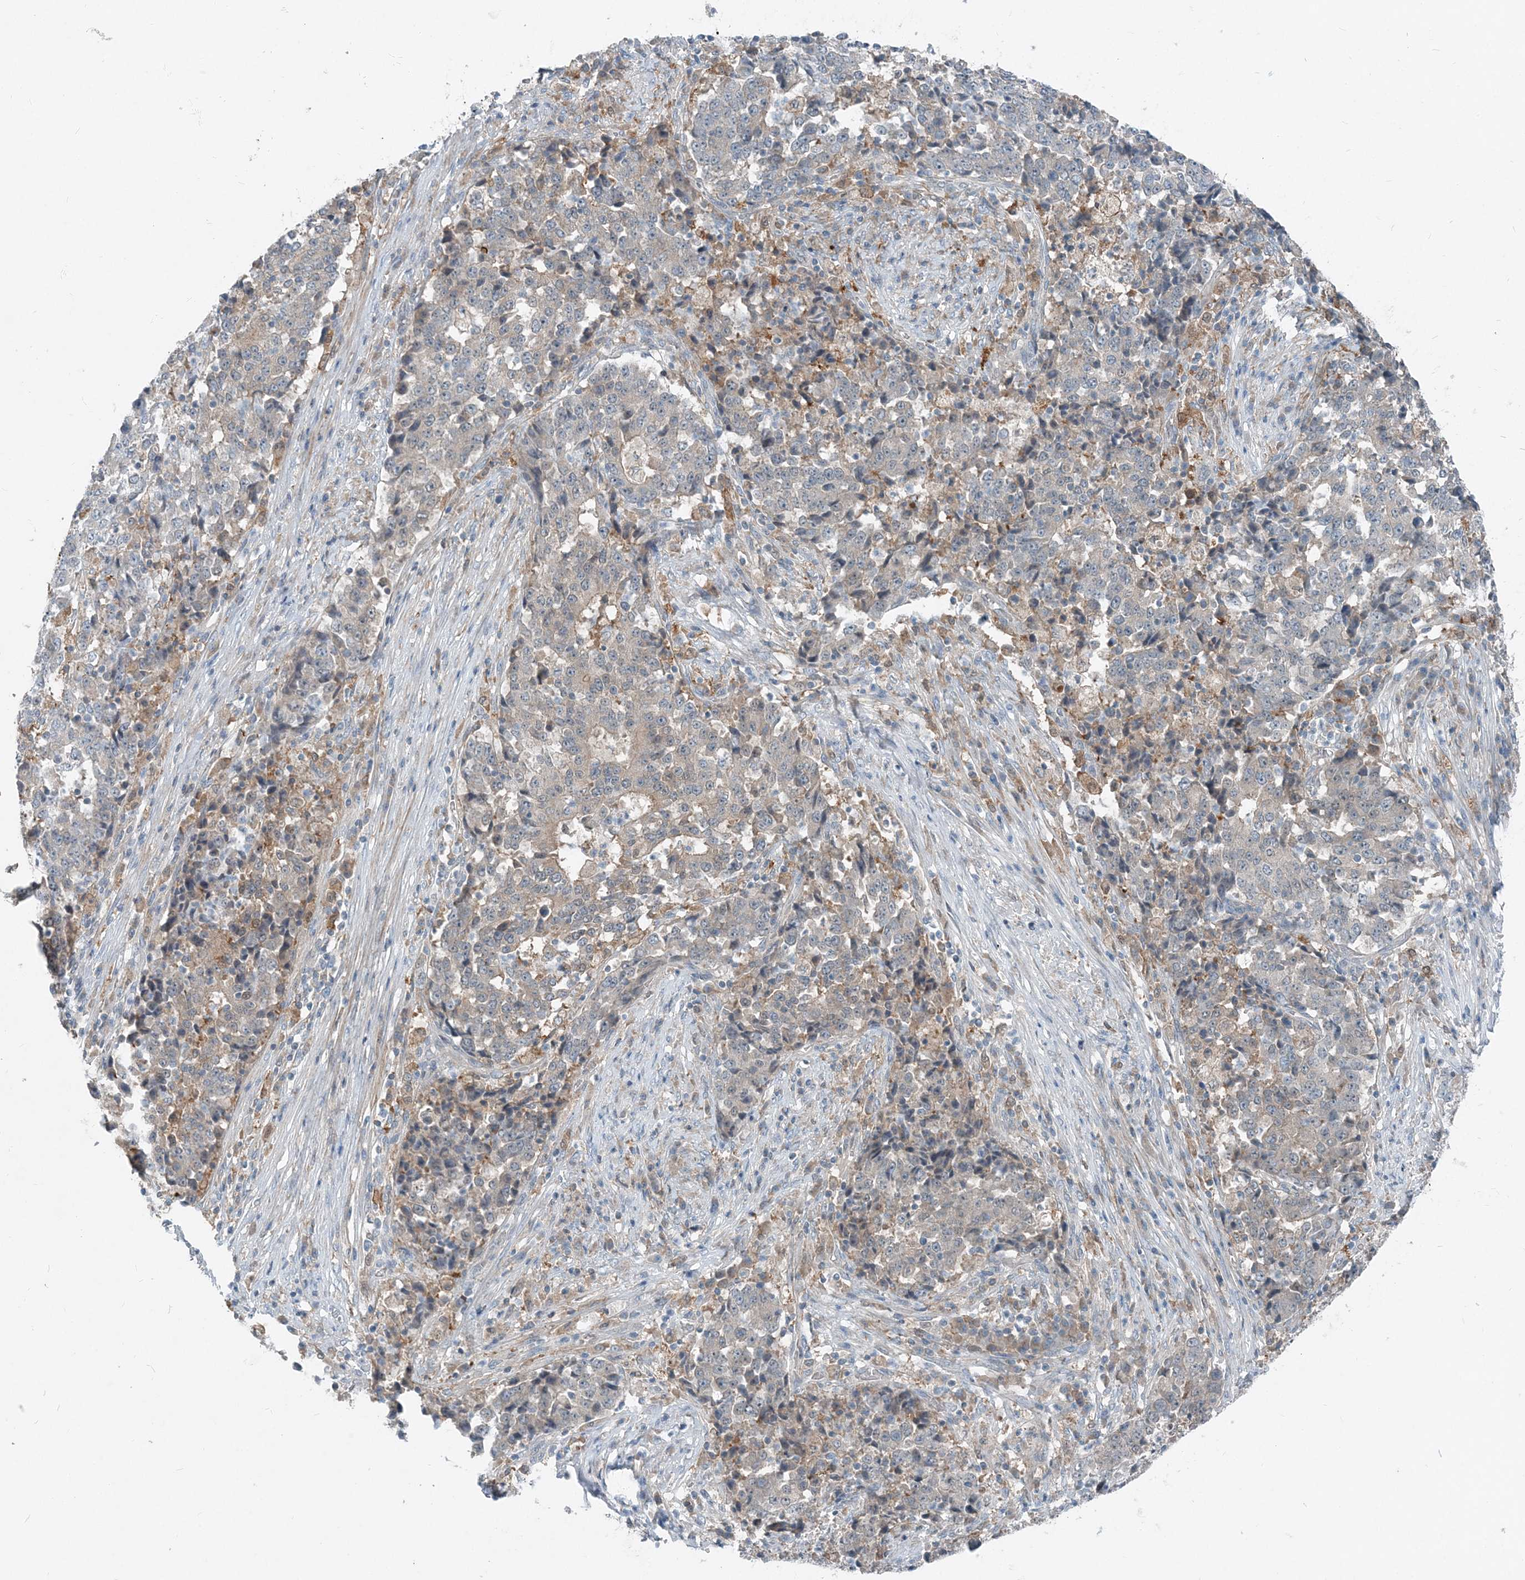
{"staining": {"intensity": "negative", "quantity": "none", "location": "none"}, "tissue": "stomach cancer", "cell_type": "Tumor cells", "image_type": "cancer", "snomed": [{"axis": "morphology", "description": "Adenocarcinoma, NOS"}, {"axis": "topography", "description": "Stomach"}], "caption": "The micrograph reveals no significant staining in tumor cells of stomach adenocarcinoma.", "gene": "ARMH1", "patient": {"sex": "male", "age": 59}}